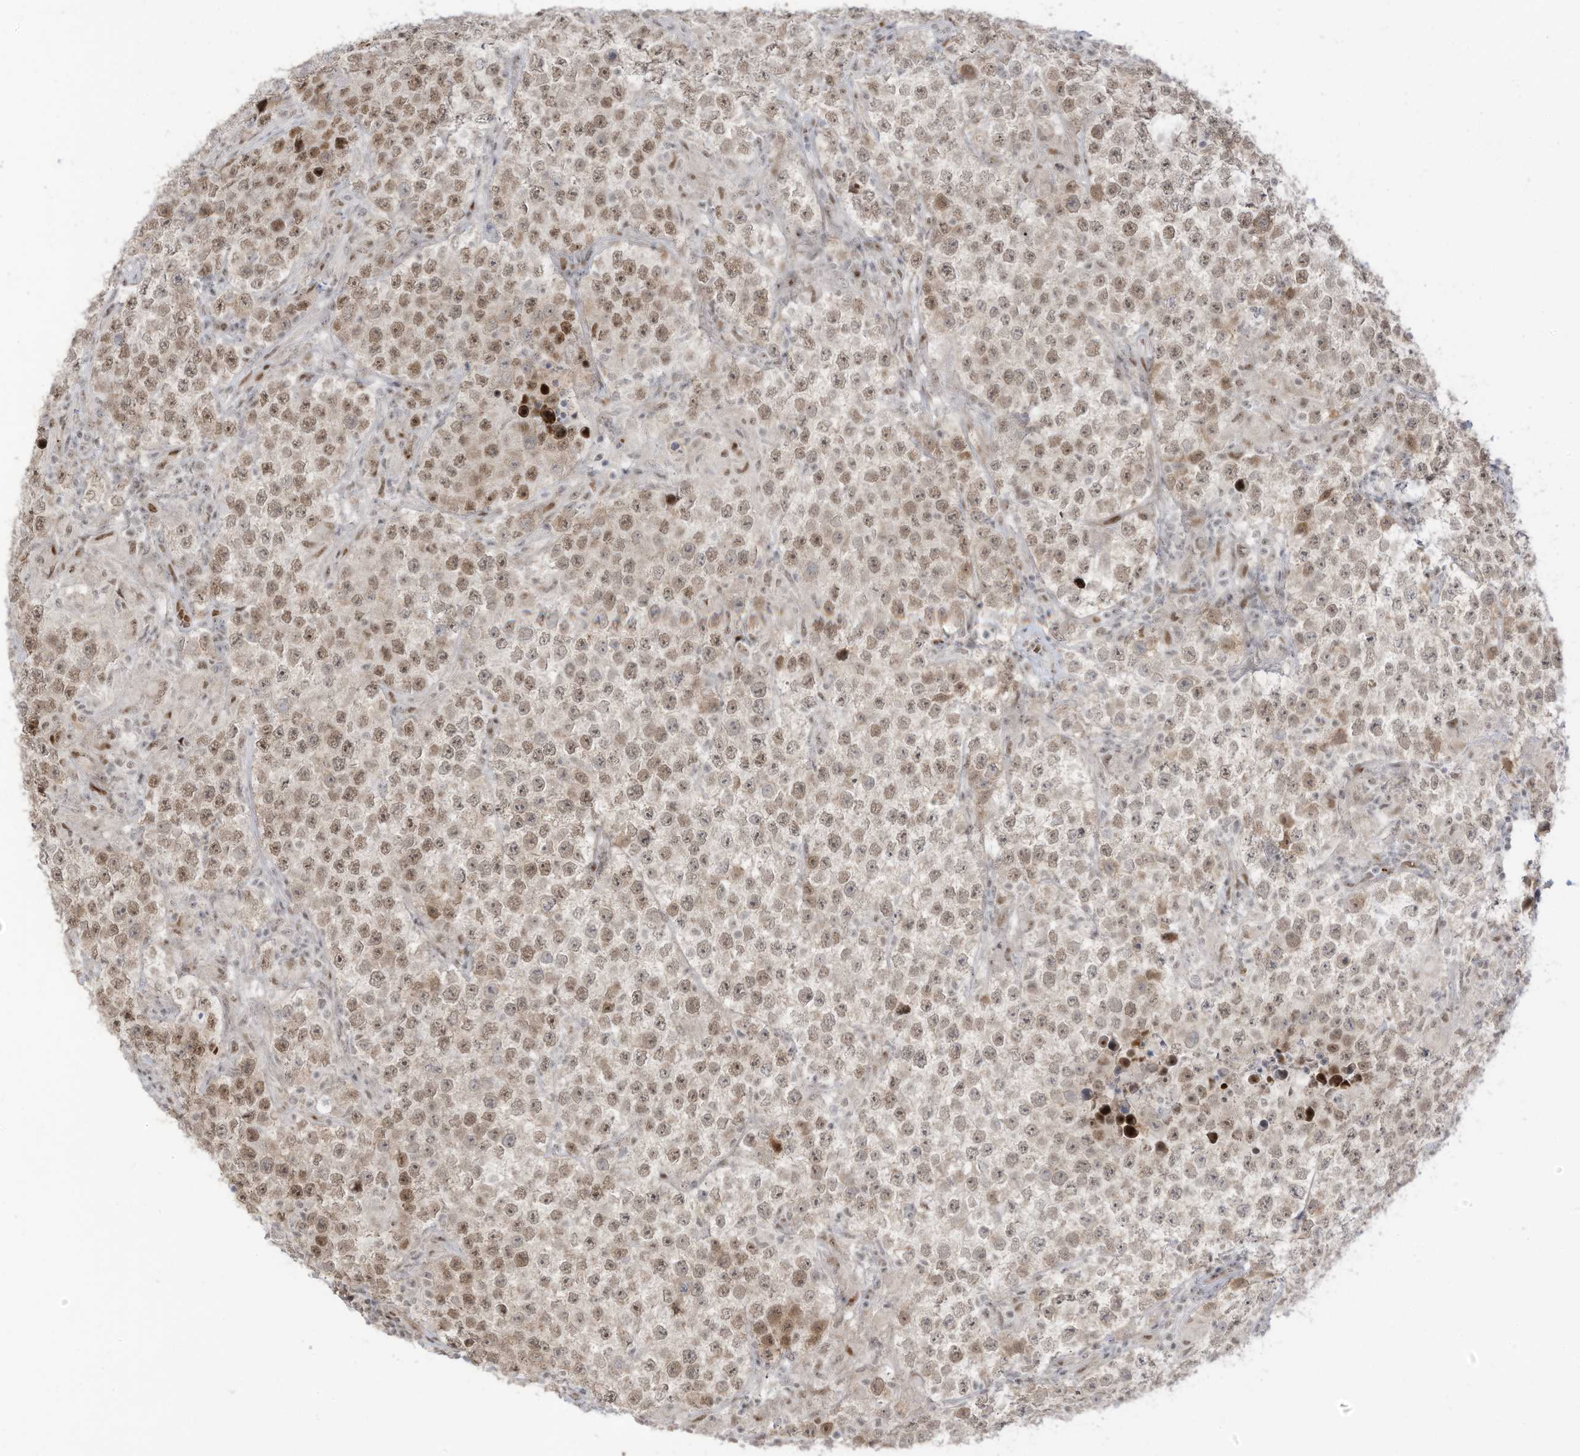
{"staining": {"intensity": "moderate", "quantity": ">75%", "location": "nuclear"}, "tissue": "testis cancer", "cell_type": "Tumor cells", "image_type": "cancer", "snomed": [{"axis": "morphology", "description": "Normal tissue, NOS"}, {"axis": "morphology", "description": "Urothelial carcinoma, High grade"}, {"axis": "morphology", "description": "Seminoma, NOS"}, {"axis": "morphology", "description": "Carcinoma, Embryonal, NOS"}, {"axis": "topography", "description": "Urinary bladder"}, {"axis": "topography", "description": "Testis"}], "caption": "DAB (3,3'-diaminobenzidine) immunohistochemical staining of testis cancer demonstrates moderate nuclear protein staining in about >75% of tumor cells. (Brightfield microscopy of DAB IHC at high magnification).", "gene": "ZCWPW2", "patient": {"sex": "male", "age": 41}}